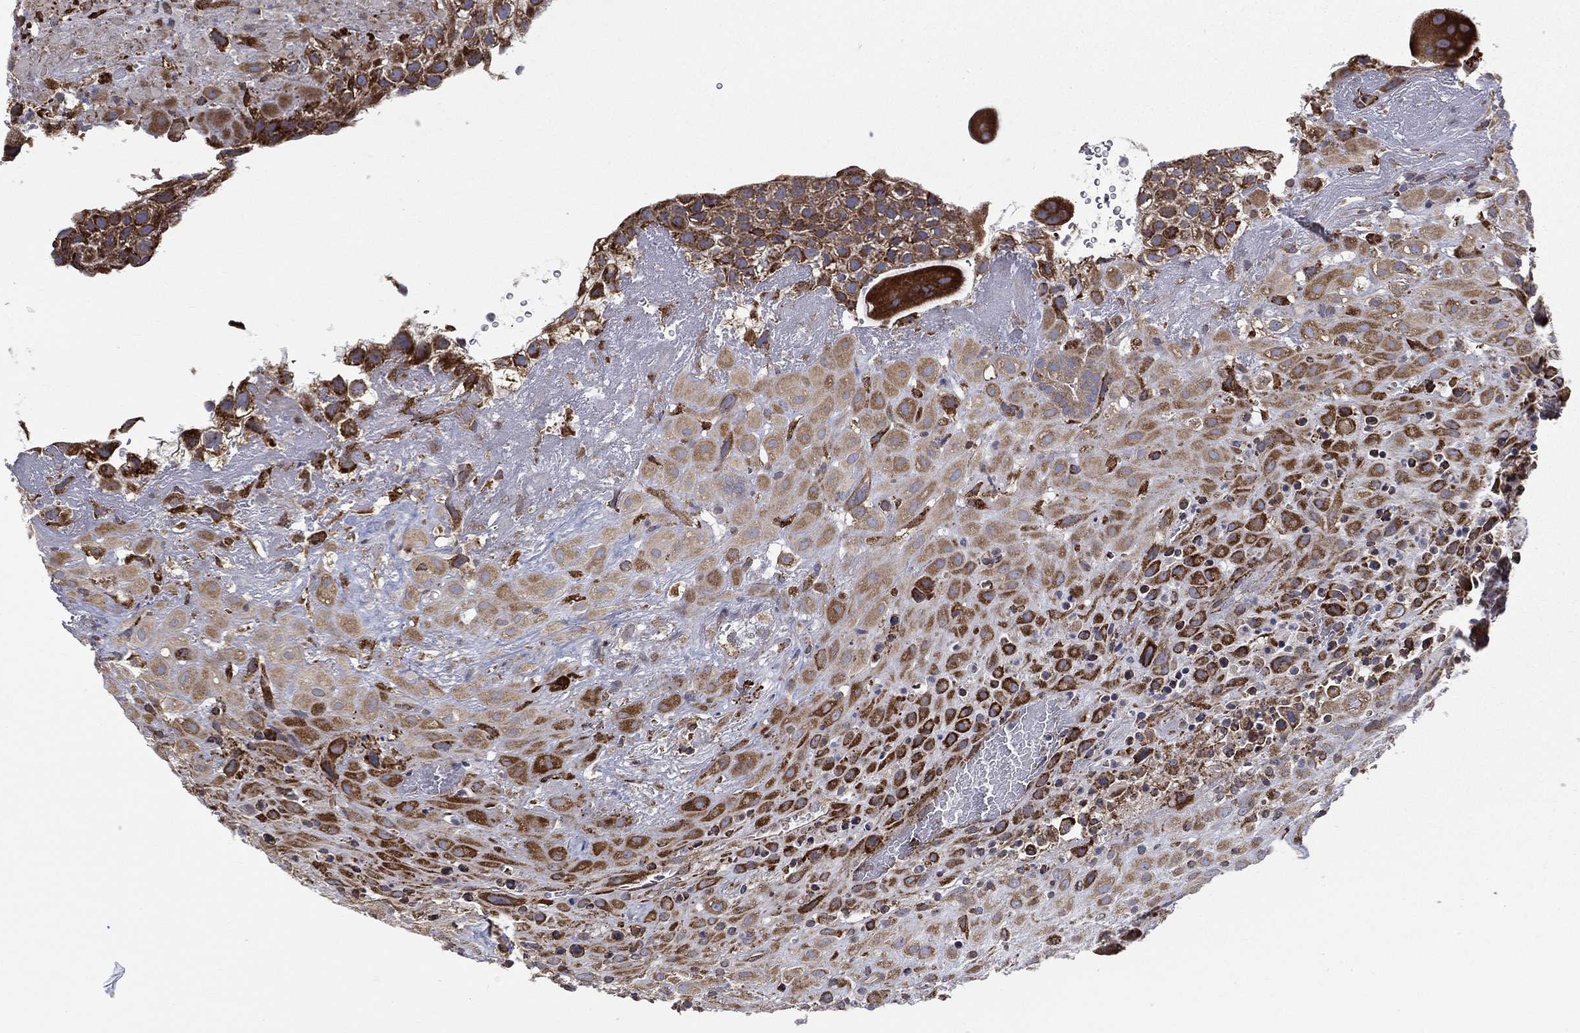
{"staining": {"intensity": "moderate", "quantity": ">75%", "location": "cytoplasmic/membranous"}, "tissue": "placenta", "cell_type": "Decidual cells", "image_type": "normal", "snomed": [{"axis": "morphology", "description": "Normal tissue, NOS"}, {"axis": "topography", "description": "Placenta"}], "caption": "Decidual cells exhibit moderate cytoplasmic/membranous expression in approximately >75% of cells in benign placenta.", "gene": "C20orf96", "patient": {"sex": "female", "age": 19}}